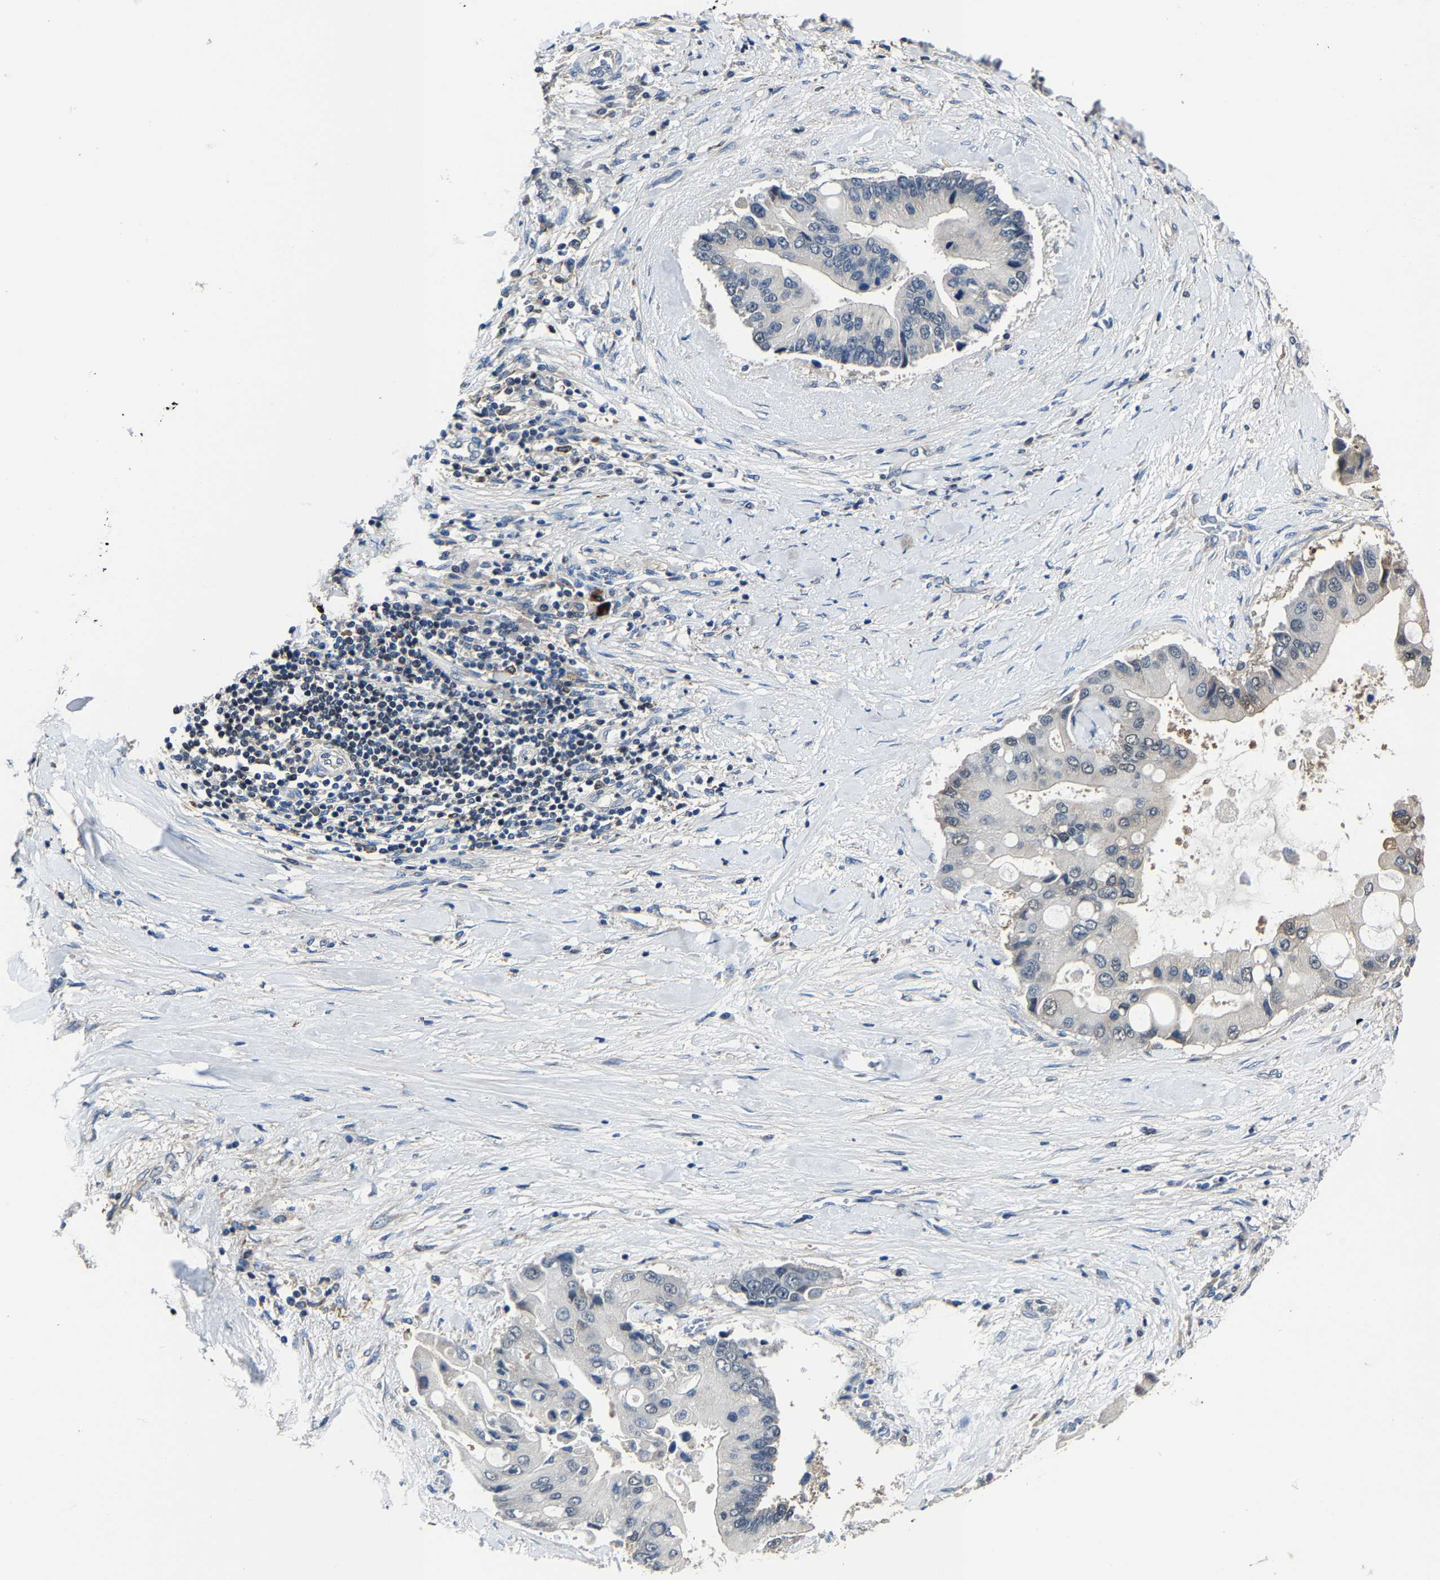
{"staining": {"intensity": "negative", "quantity": "none", "location": "none"}, "tissue": "liver cancer", "cell_type": "Tumor cells", "image_type": "cancer", "snomed": [{"axis": "morphology", "description": "Cholangiocarcinoma"}, {"axis": "topography", "description": "Liver"}], "caption": "DAB (3,3'-diaminobenzidine) immunohistochemical staining of human liver cancer displays no significant staining in tumor cells.", "gene": "STRBP", "patient": {"sex": "male", "age": 50}}